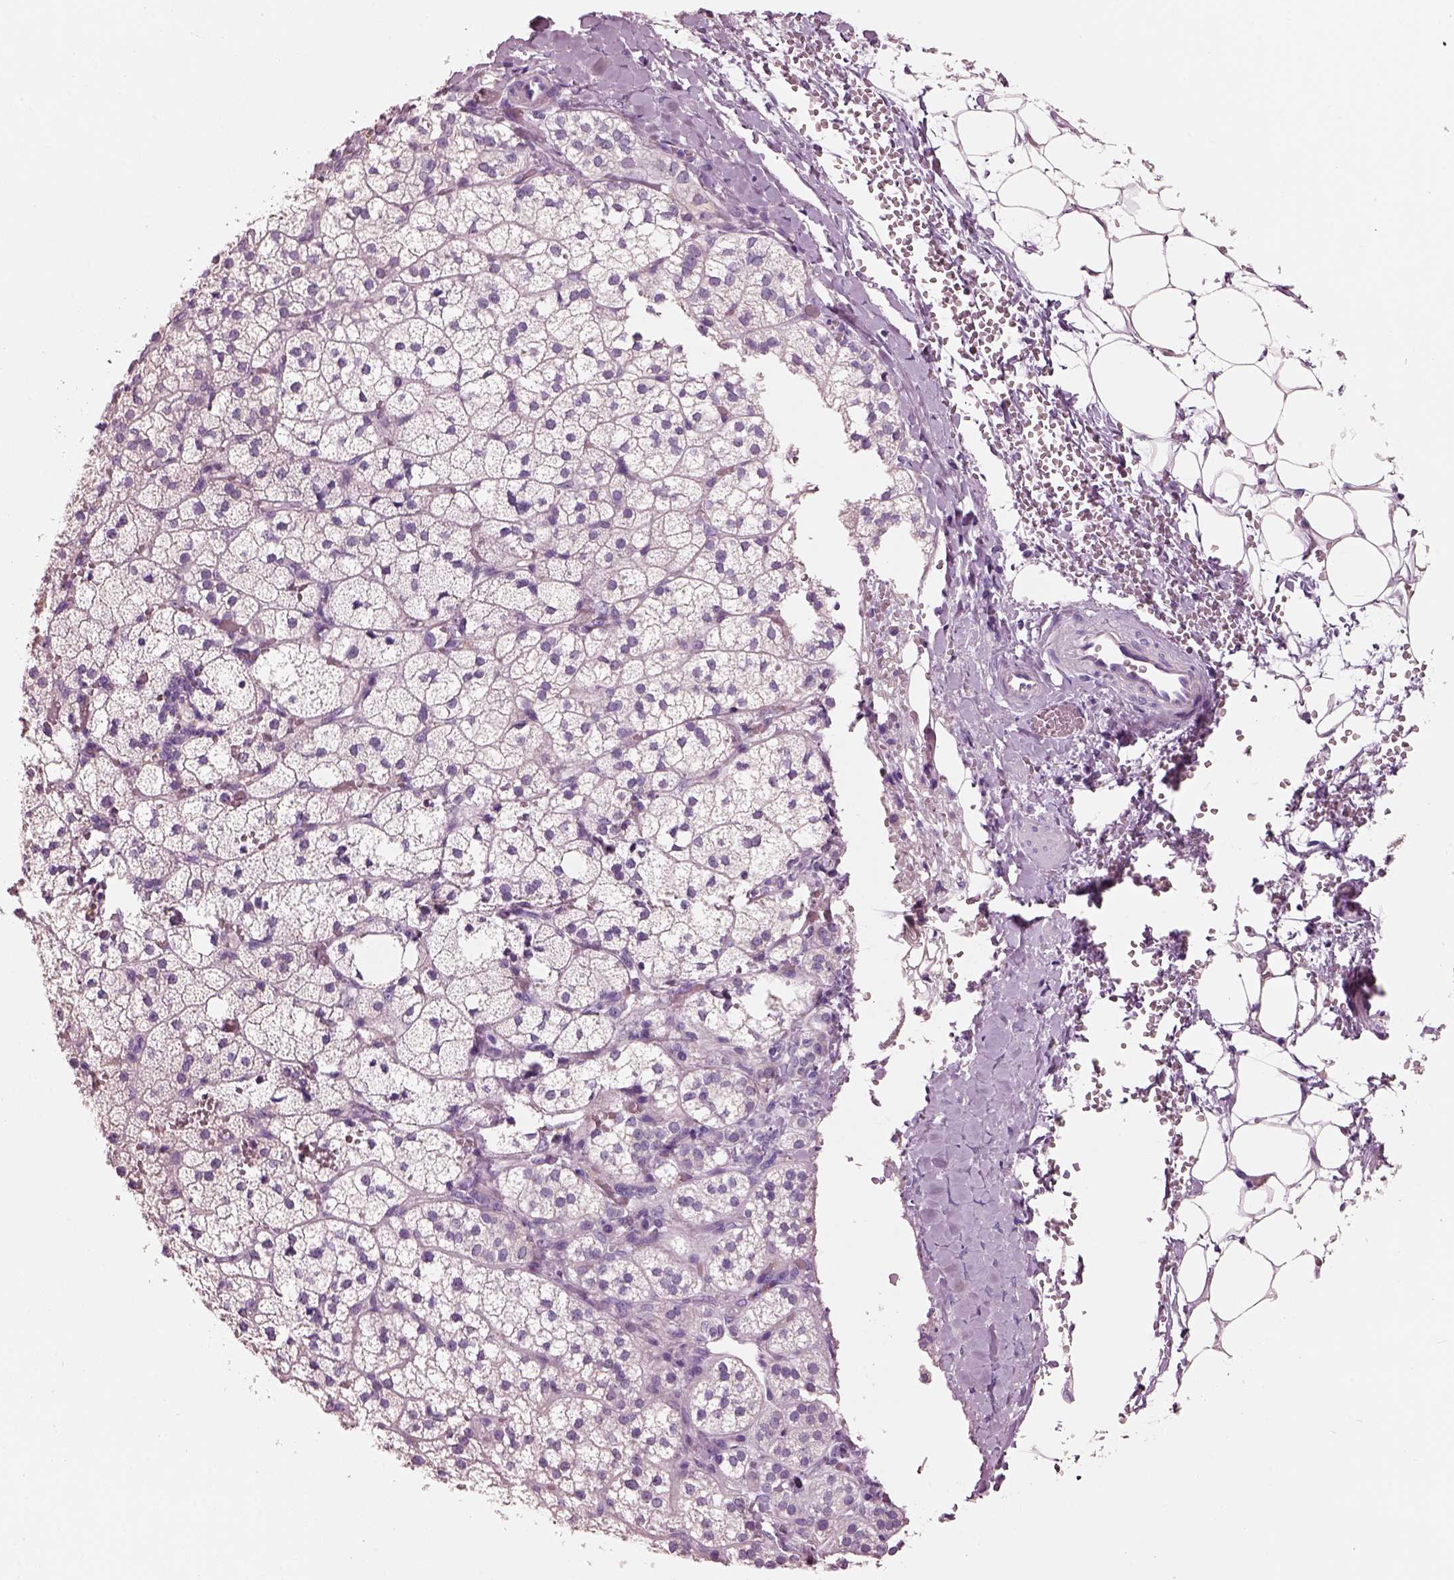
{"staining": {"intensity": "negative", "quantity": "none", "location": "none"}, "tissue": "adrenal gland", "cell_type": "Glandular cells", "image_type": "normal", "snomed": [{"axis": "morphology", "description": "Normal tissue, NOS"}, {"axis": "topography", "description": "Adrenal gland"}], "caption": "Immunohistochemistry (IHC) histopathology image of normal adrenal gland stained for a protein (brown), which demonstrates no expression in glandular cells. (Stains: DAB (3,3'-diaminobenzidine) immunohistochemistry (IHC) with hematoxylin counter stain, Microscopy: brightfield microscopy at high magnification).", "gene": "PNOC", "patient": {"sex": "male", "age": 53}}